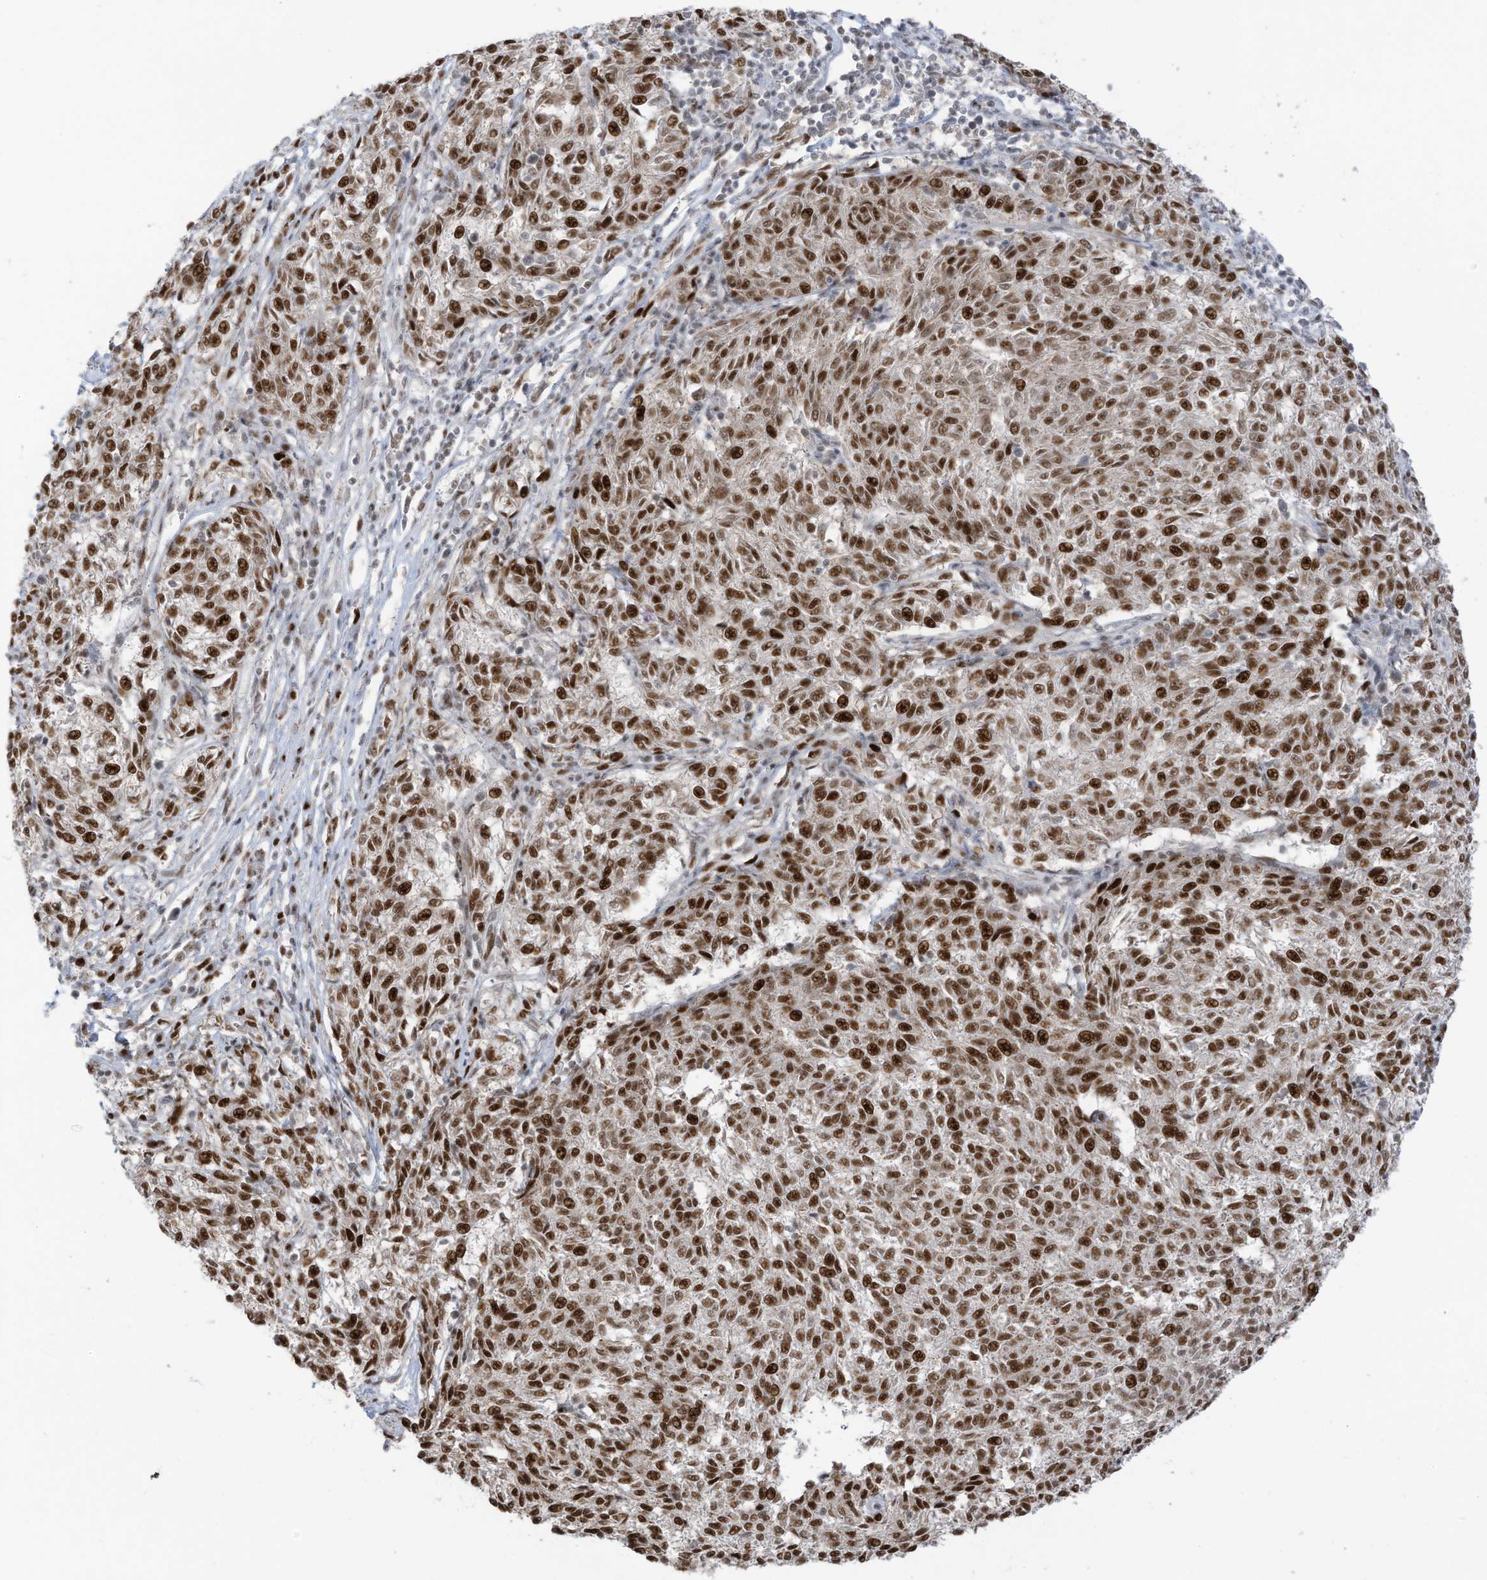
{"staining": {"intensity": "strong", "quantity": ">75%", "location": "nuclear"}, "tissue": "melanoma", "cell_type": "Tumor cells", "image_type": "cancer", "snomed": [{"axis": "morphology", "description": "Malignant melanoma, NOS"}, {"axis": "topography", "description": "Skin"}], "caption": "Immunohistochemical staining of human melanoma displays high levels of strong nuclear staining in about >75% of tumor cells.", "gene": "ZCWPW2", "patient": {"sex": "female", "age": 72}}